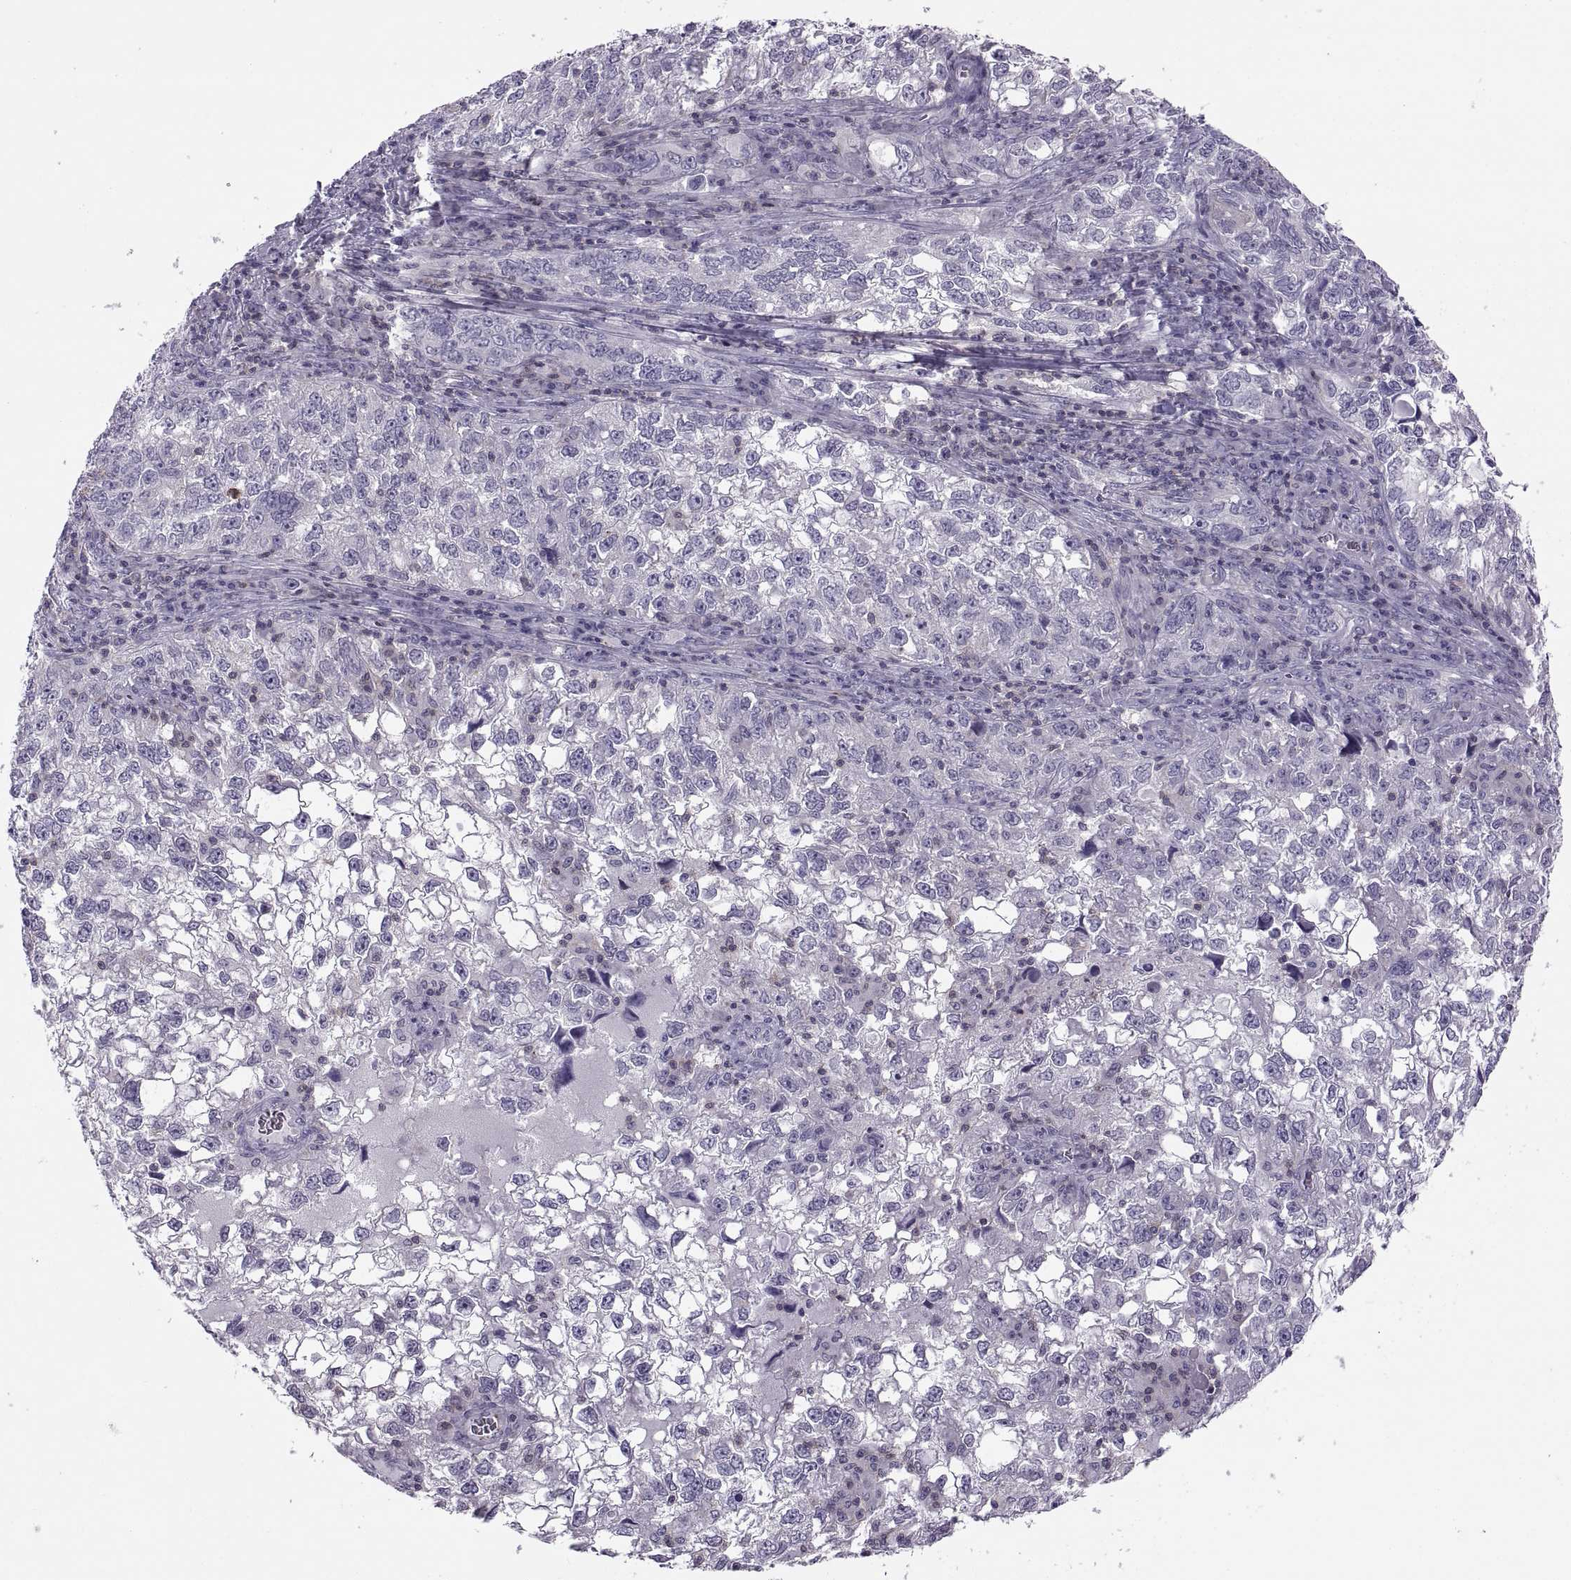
{"staining": {"intensity": "negative", "quantity": "none", "location": "none"}, "tissue": "cervical cancer", "cell_type": "Tumor cells", "image_type": "cancer", "snomed": [{"axis": "morphology", "description": "Squamous cell carcinoma, NOS"}, {"axis": "topography", "description": "Cervix"}], "caption": "This is a photomicrograph of immunohistochemistry (IHC) staining of cervical squamous cell carcinoma, which shows no staining in tumor cells.", "gene": "TTC21A", "patient": {"sex": "female", "age": 55}}